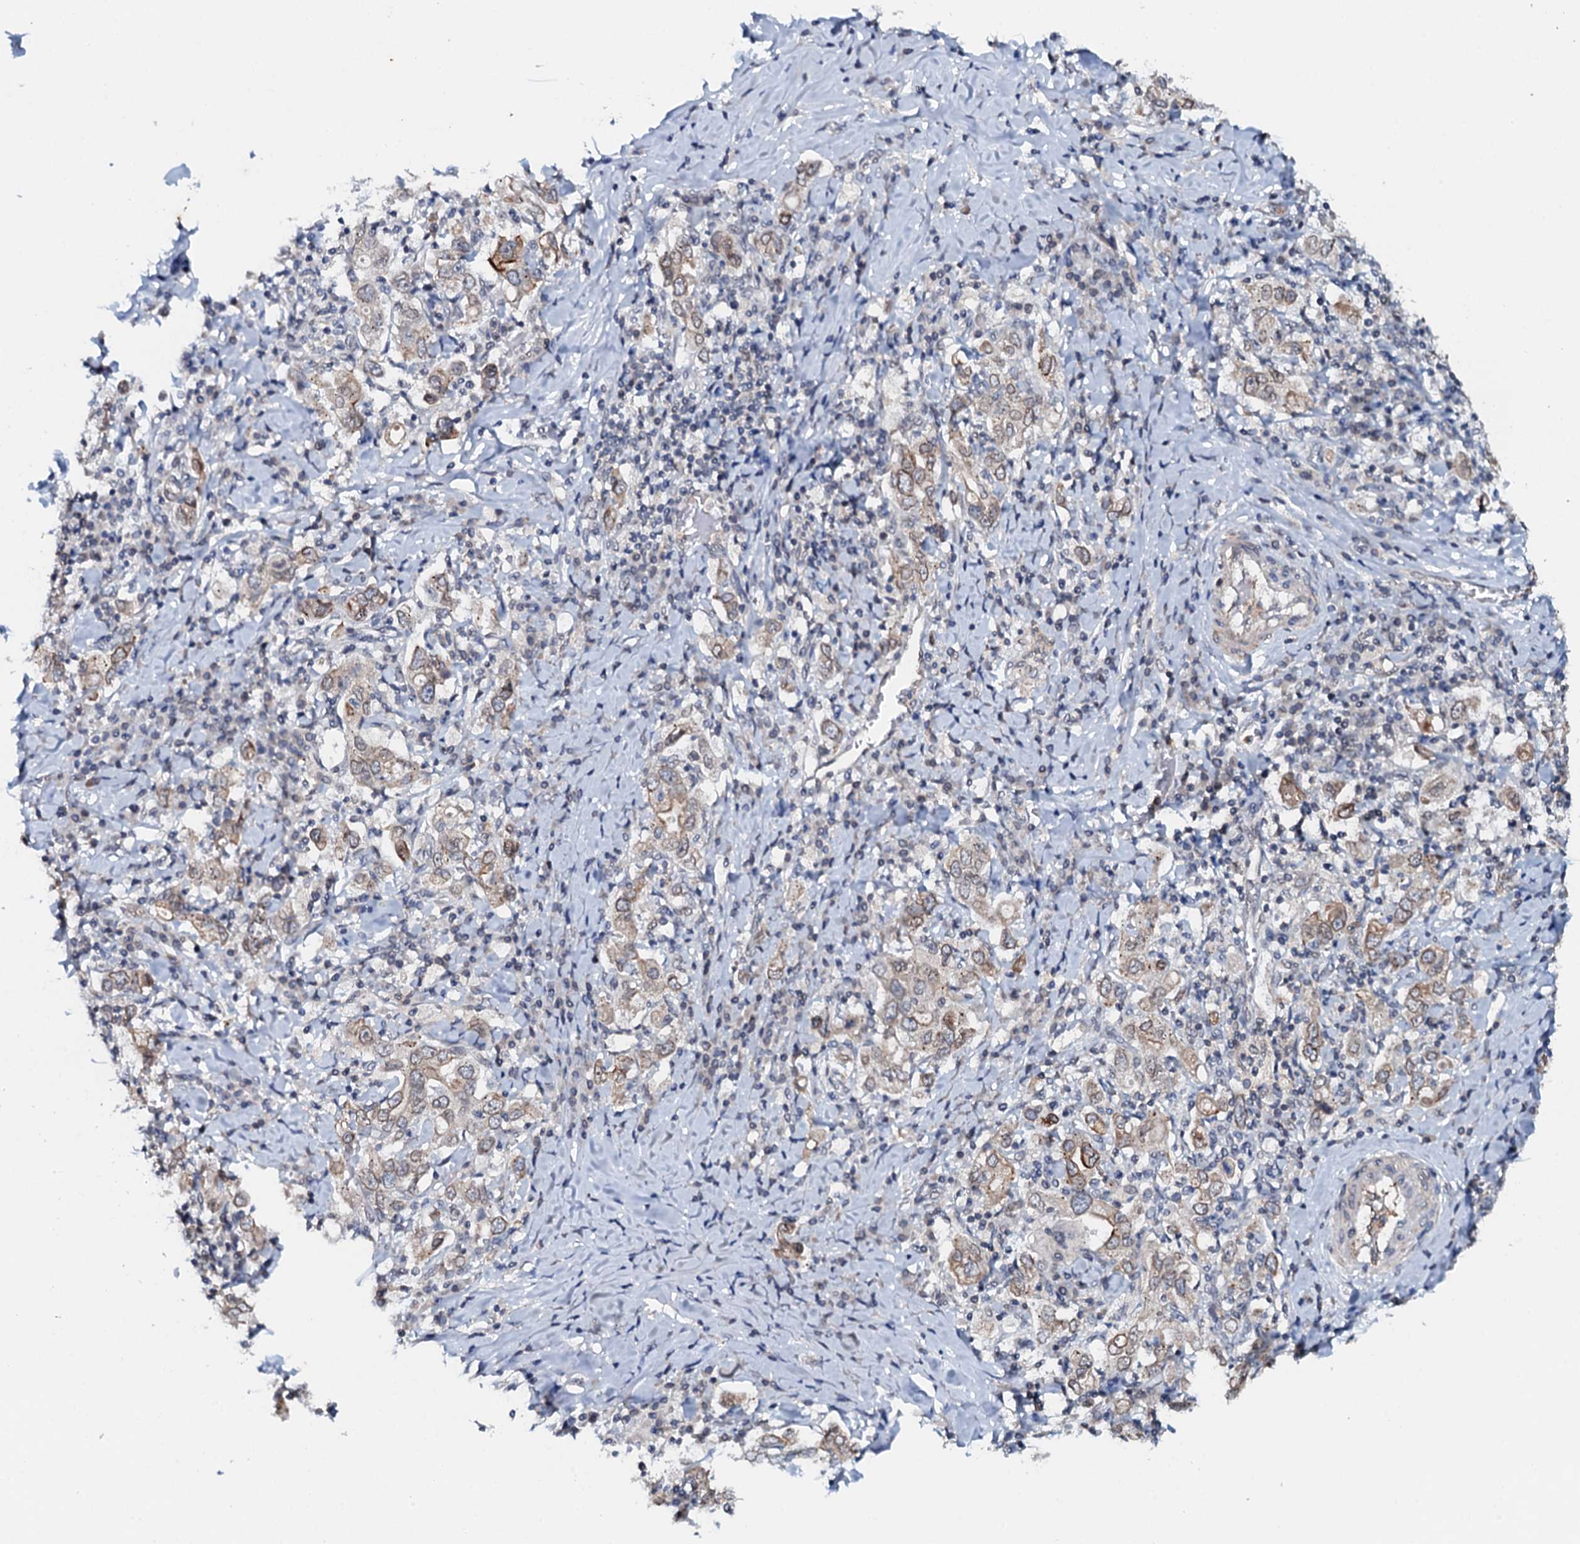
{"staining": {"intensity": "moderate", "quantity": "<25%", "location": "cytoplasmic/membranous"}, "tissue": "stomach cancer", "cell_type": "Tumor cells", "image_type": "cancer", "snomed": [{"axis": "morphology", "description": "Adenocarcinoma, NOS"}, {"axis": "topography", "description": "Stomach, upper"}], "caption": "About <25% of tumor cells in stomach adenocarcinoma display moderate cytoplasmic/membranous protein staining as visualized by brown immunohistochemical staining.", "gene": "SNTA1", "patient": {"sex": "male", "age": 62}}